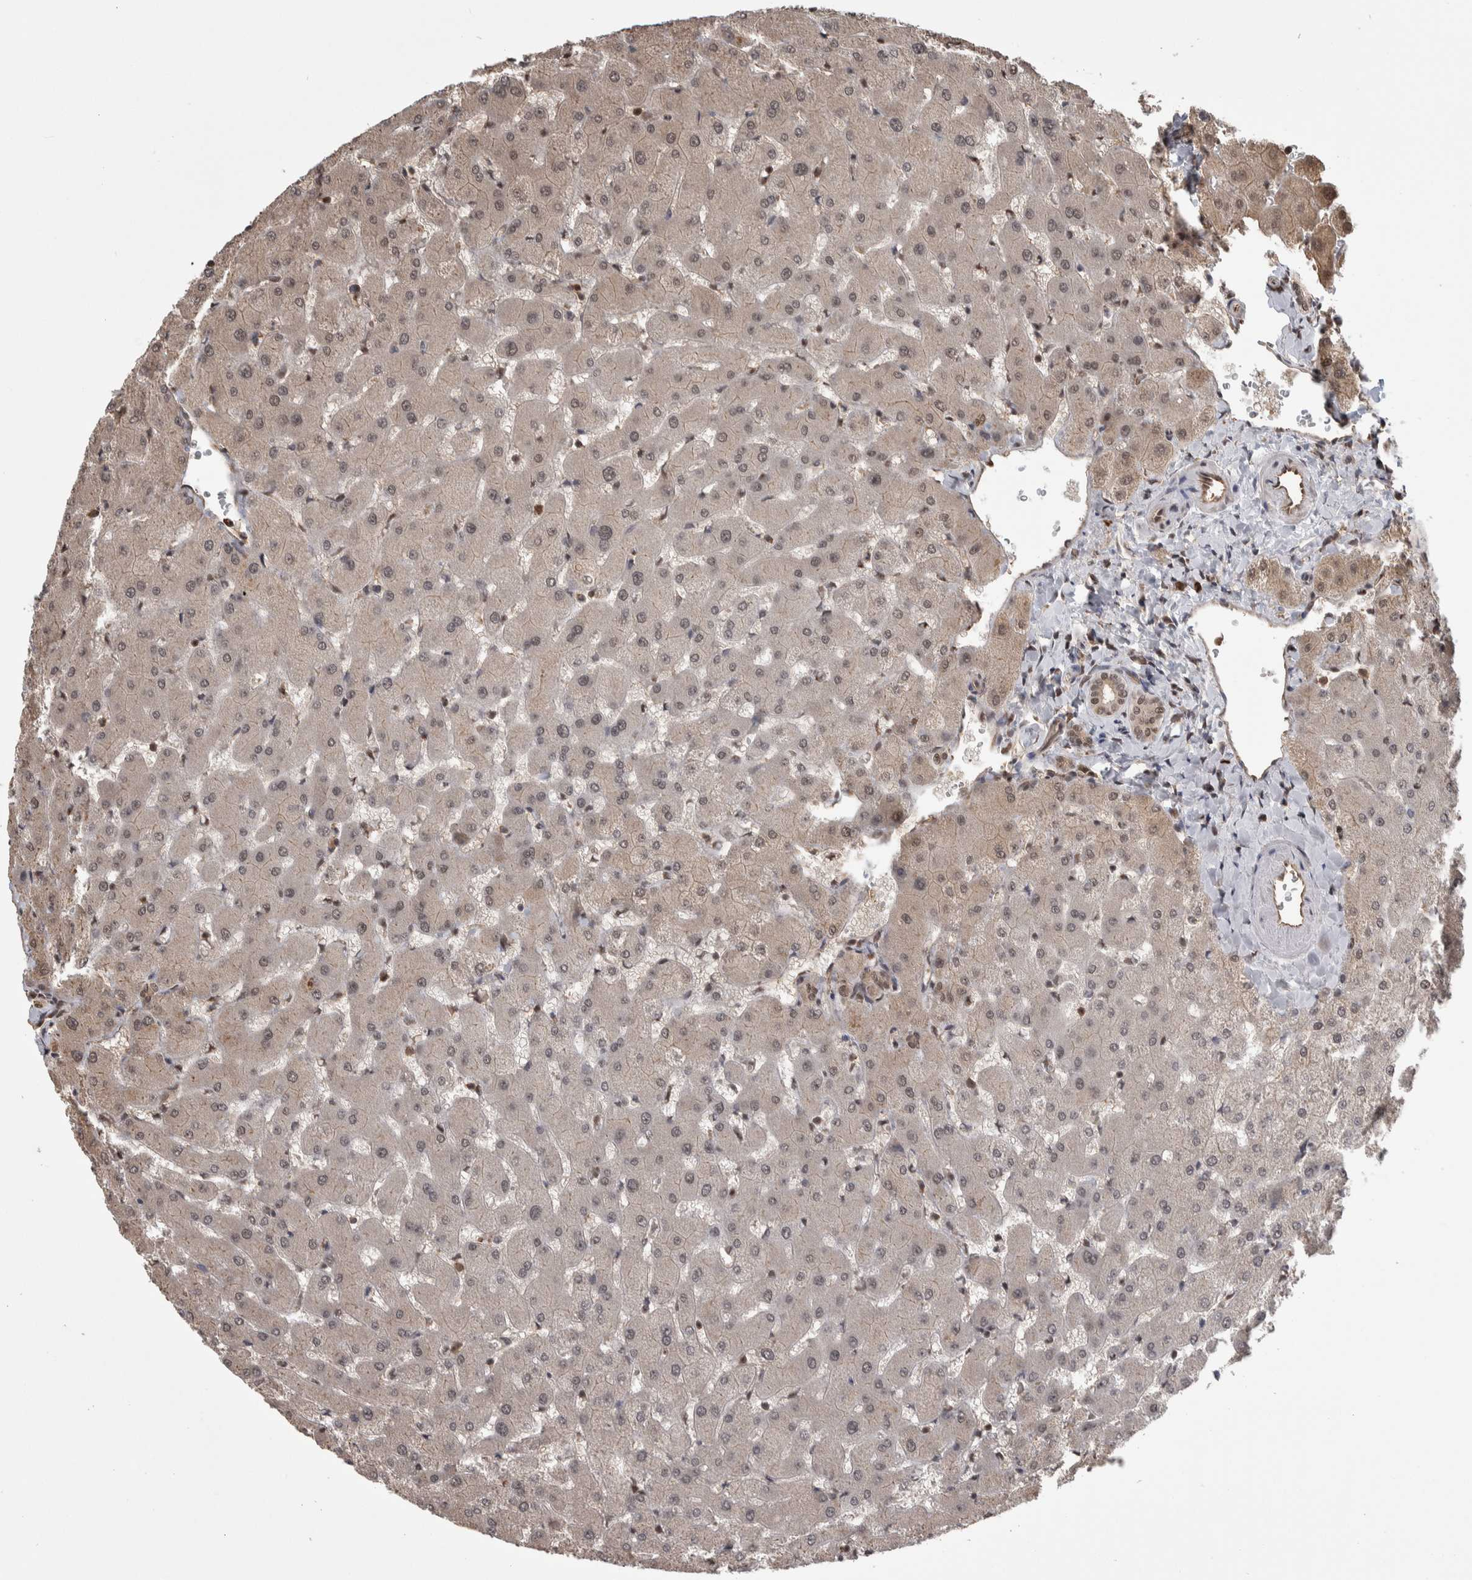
{"staining": {"intensity": "weak", "quantity": ">75%", "location": "cytoplasmic/membranous,nuclear"}, "tissue": "liver", "cell_type": "Cholangiocytes", "image_type": "normal", "snomed": [{"axis": "morphology", "description": "Normal tissue, NOS"}, {"axis": "topography", "description": "Liver"}], "caption": "Unremarkable liver was stained to show a protein in brown. There is low levels of weak cytoplasmic/membranous,nuclear positivity in about >75% of cholangiocytes. The protein is shown in brown color, while the nuclei are stained blue.", "gene": "ZNF592", "patient": {"sex": "female", "age": 63}}